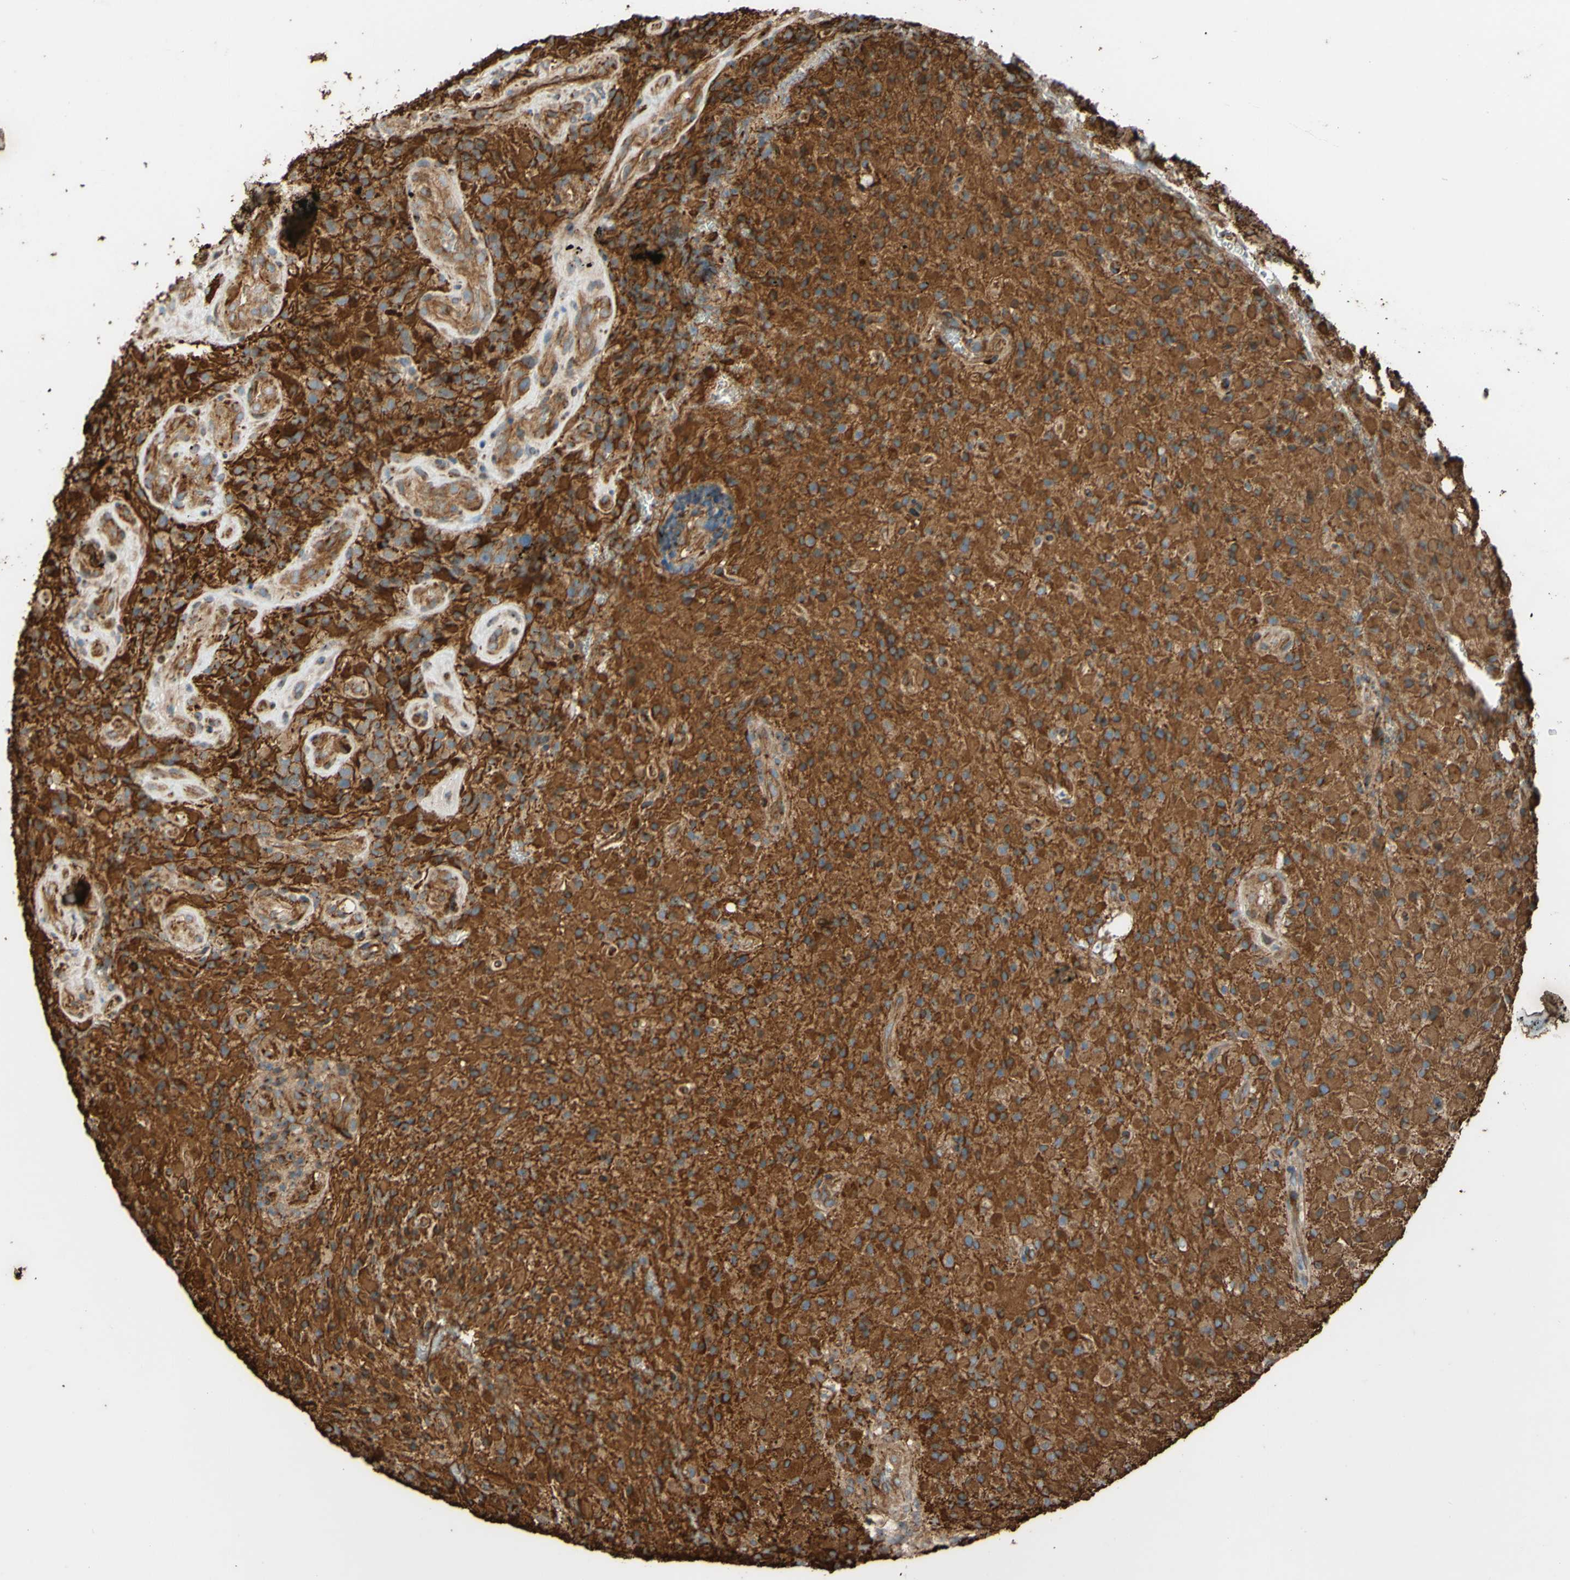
{"staining": {"intensity": "moderate", "quantity": ">75%", "location": "cytoplasmic/membranous"}, "tissue": "glioma", "cell_type": "Tumor cells", "image_type": "cancer", "snomed": [{"axis": "morphology", "description": "Glioma, malignant, High grade"}, {"axis": "topography", "description": "Brain"}], "caption": "Human glioma stained with a protein marker shows moderate staining in tumor cells.", "gene": "C1orf43", "patient": {"sex": "male", "age": 71}}